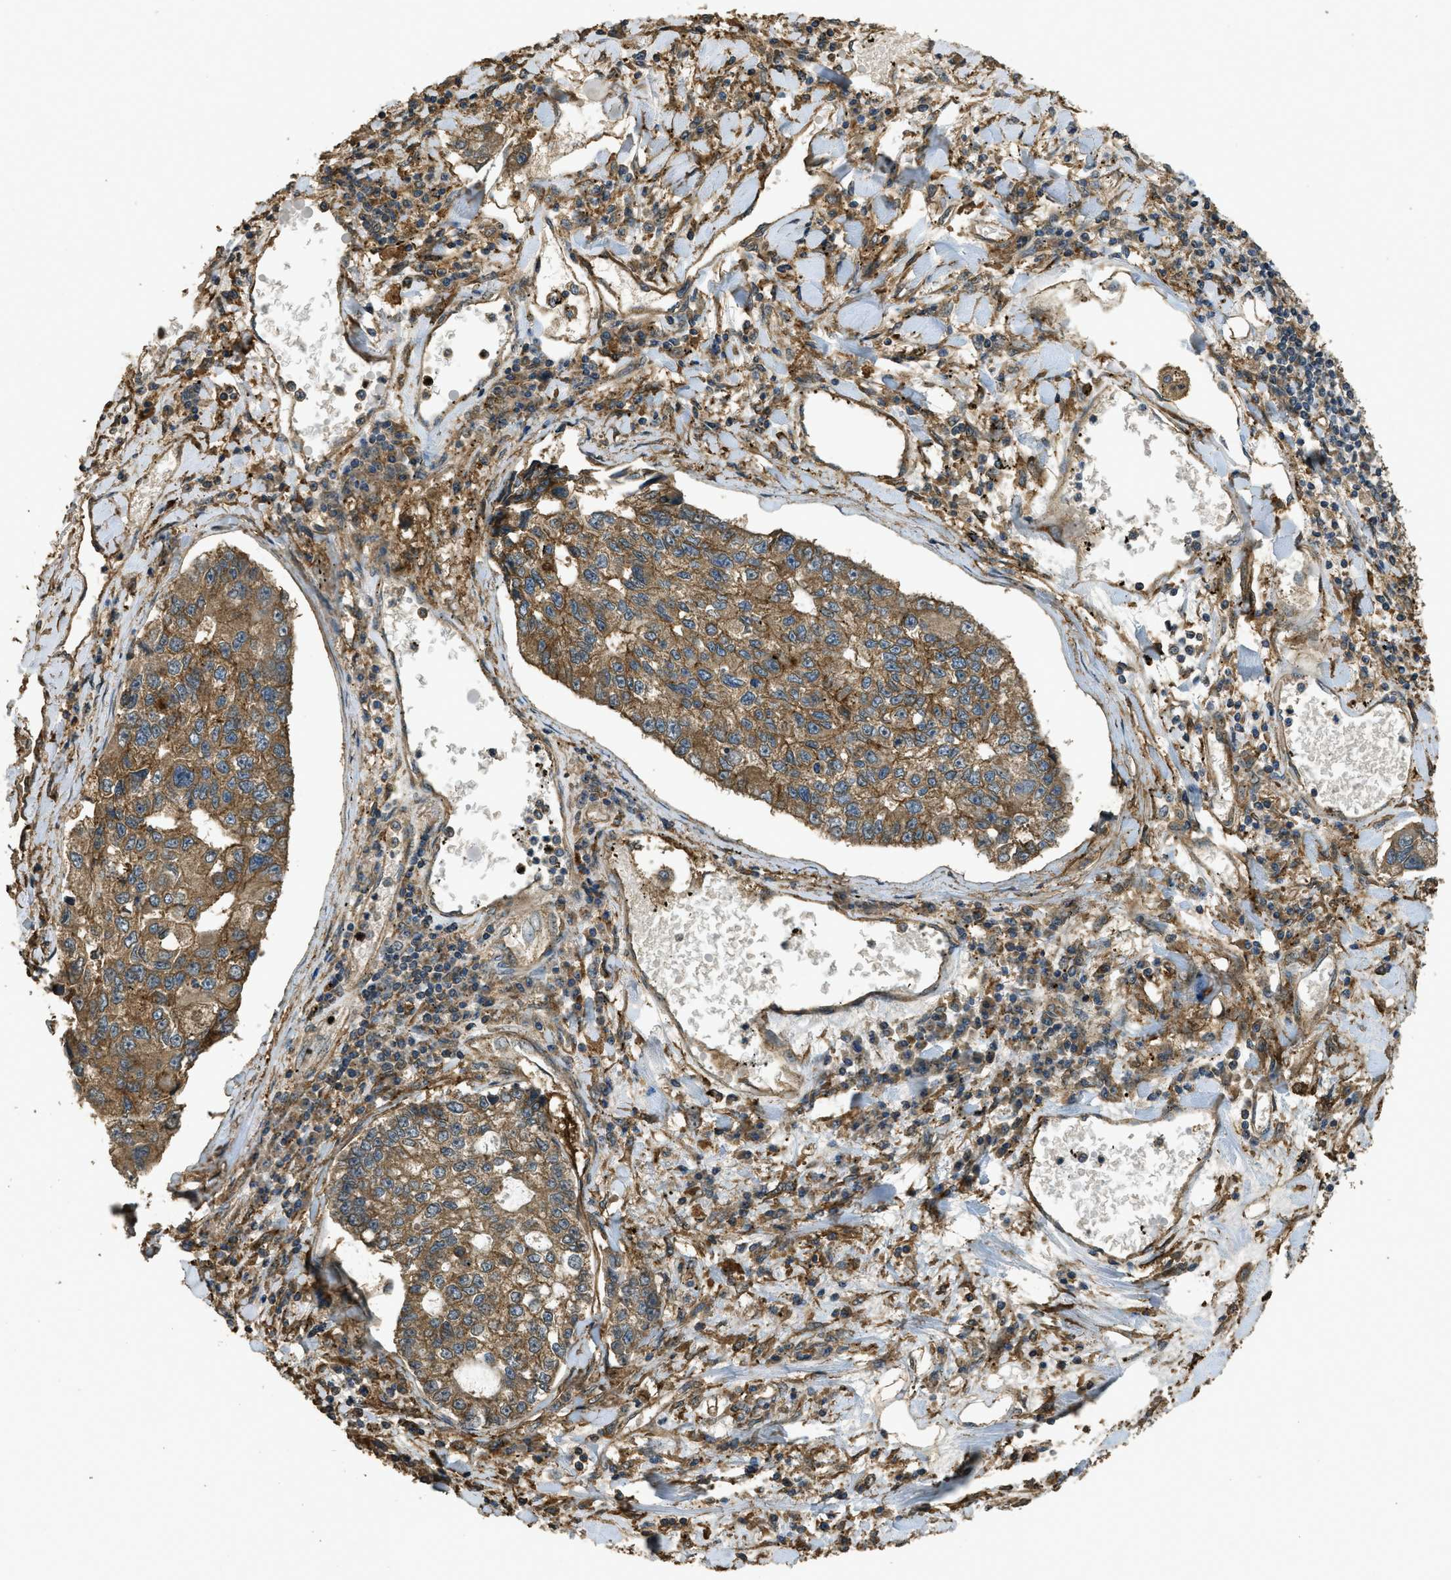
{"staining": {"intensity": "moderate", "quantity": ">75%", "location": "cytoplasmic/membranous"}, "tissue": "lung cancer", "cell_type": "Tumor cells", "image_type": "cancer", "snomed": [{"axis": "morphology", "description": "Adenocarcinoma, NOS"}, {"axis": "topography", "description": "Lung"}], "caption": "Brown immunohistochemical staining in lung cancer (adenocarcinoma) exhibits moderate cytoplasmic/membranous positivity in approximately >75% of tumor cells.", "gene": "CD276", "patient": {"sex": "male", "age": 49}}